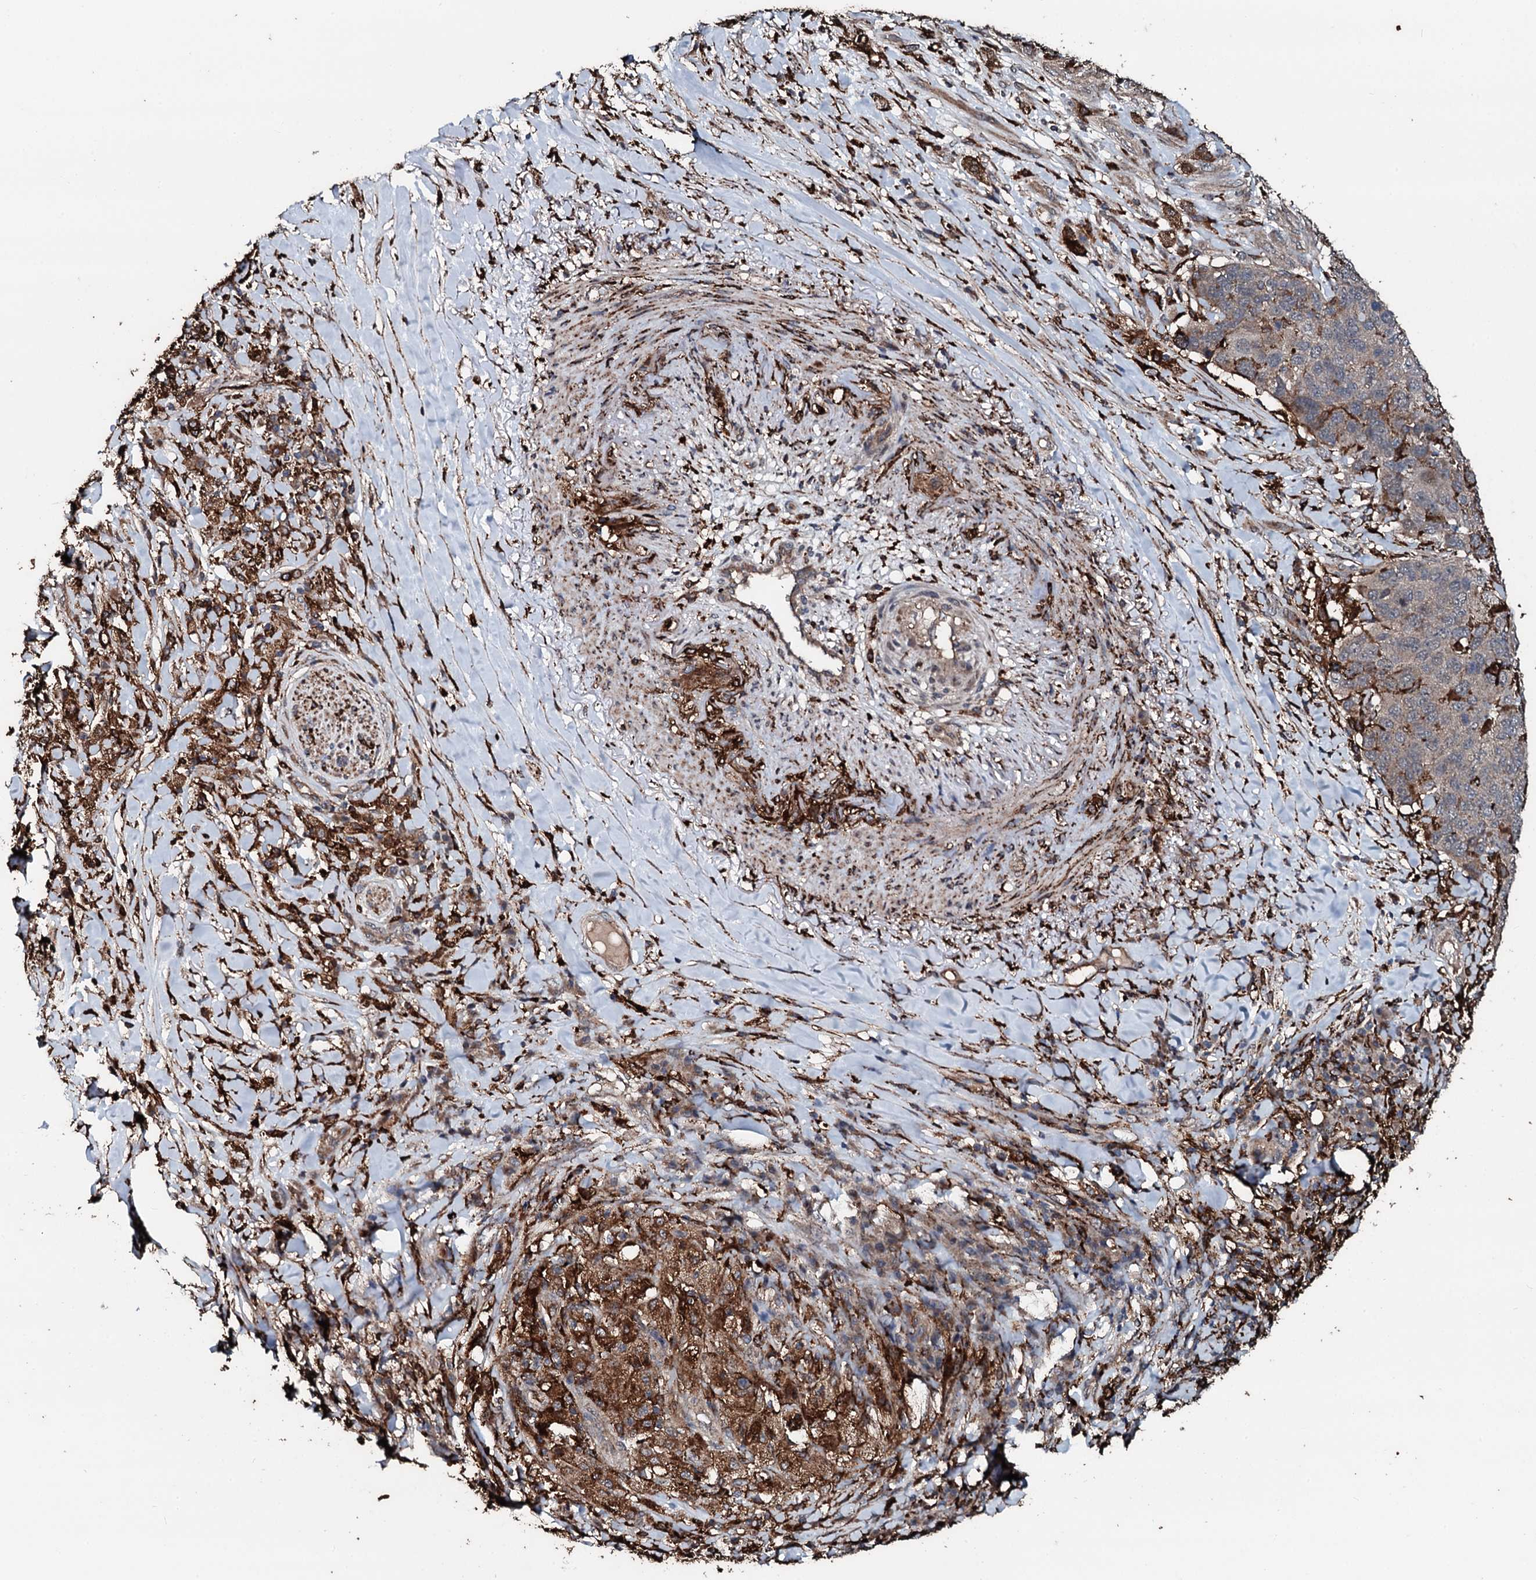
{"staining": {"intensity": "weak", "quantity": "25%-75%", "location": "cytoplasmic/membranous"}, "tissue": "lung cancer", "cell_type": "Tumor cells", "image_type": "cancer", "snomed": [{"axis": "morphology", "description": "Normal tissue, NOS"}, {"axis": "morphology", "description": "Squamous cell carcinoma, NOS"}, {"axis": "topography", "description": "Lymph node"}, {"axis": "topography", "description": "Lung"}], "caption": "Weak cytoplasmic/membranous protein positivity is appreciated in about 25%-75% of tumor cells in lung cancer (squamous cell carcinoma). Ihc stains the protein in brown and the nuclei are stained blue.", "gene": "TPGS2", "patient": {"sex": "male", "age": 66}}